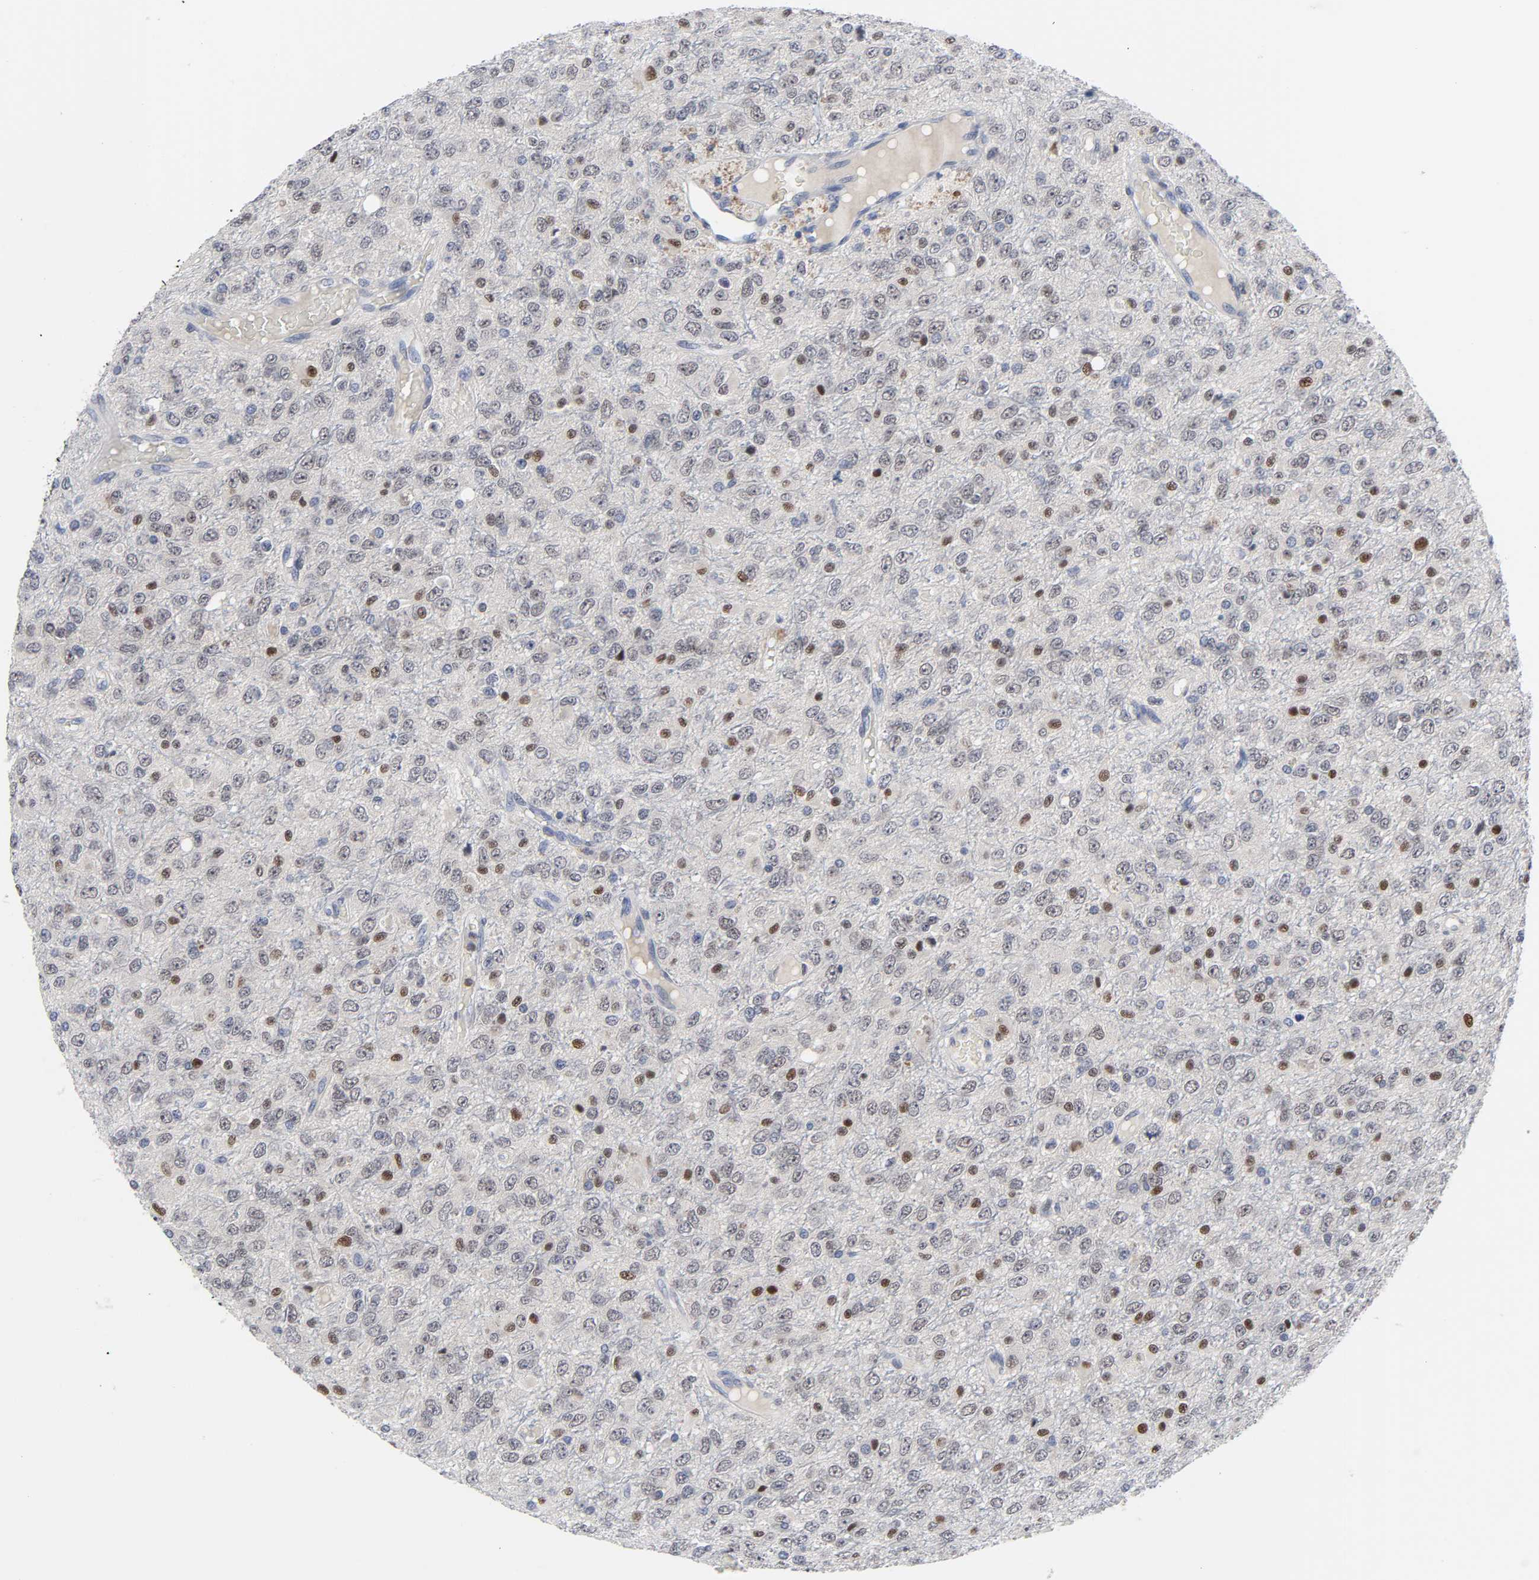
{"staining": {"intensity": "moderate", "quantity": "25%-75%", "location": "nuclear"}, "tissue": "glioma", "cell_type": "Tumor cells", "image_type": "cancer", "snomed": [{"axis": "morphology", "description": "Glioma, malignant, High grade"}, {"axis": "topography", "description": "pancreas cauda"}], "caption": "Glioma stained with a protein marker shows moderate staining in tumor cells.", "gene": "SALL2", "patient": {"sex": "male", "age": 60}}